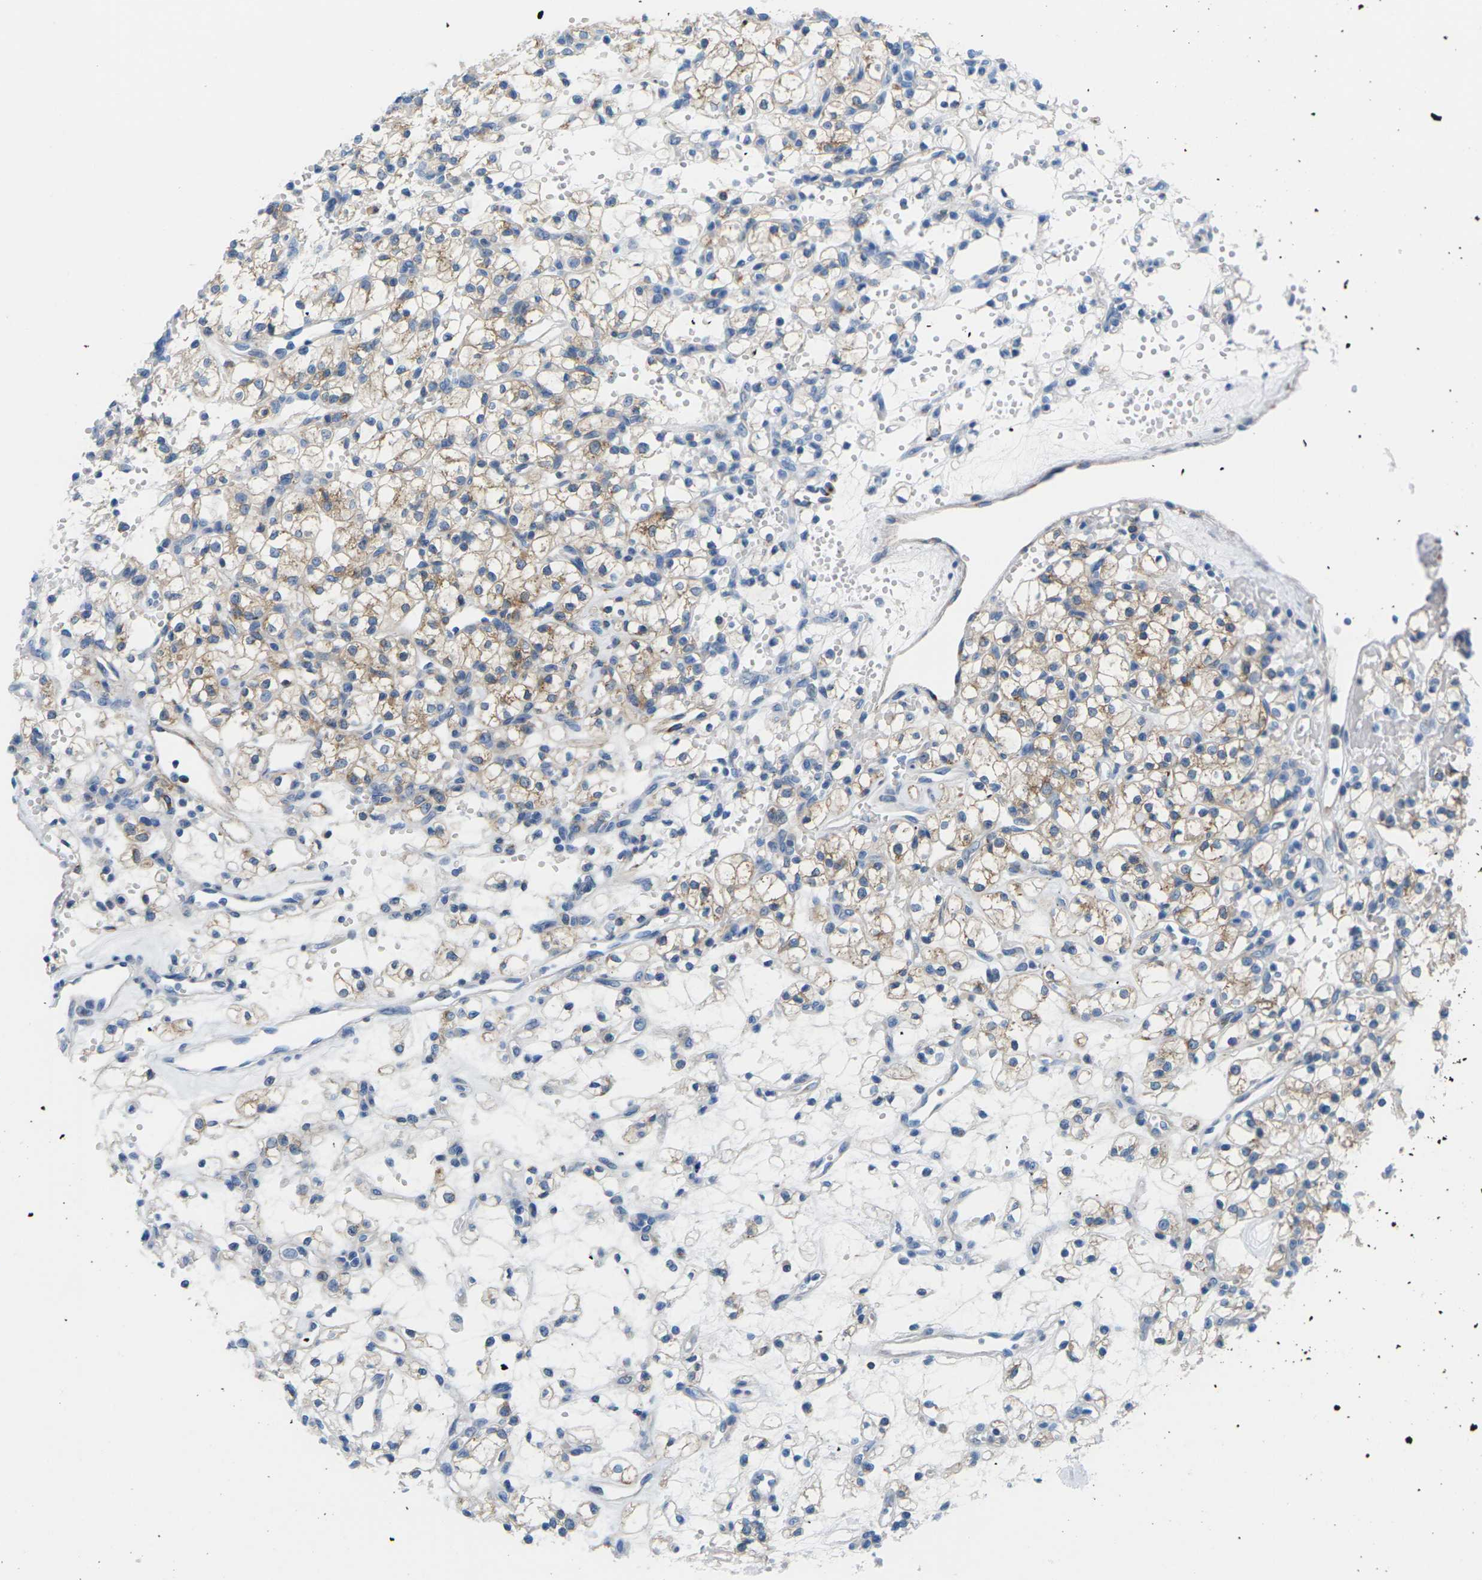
{"staining": {"intensity": "weak", "quantity": "25%-75%", "location": "cytoplasmic/membranous"}, "tissue": "renal cancer", "cell_type": "Tumor cells", "image_type": "cancer", "snomed": [{"axis": "morphology", "description": "Adenocarcinoma, NOS"}, {"axis": "topography", "description": "Kidney"}], "caption": "The micrograph reveals immunohistochemical staining of renal adenocarcinoma. There is weak cytoplasmic/membranous expression is seen in approximately 25%-75% of tumor cells.", "gene": "SYNGR2", "patient": {"sex": "female", "age": 60}}